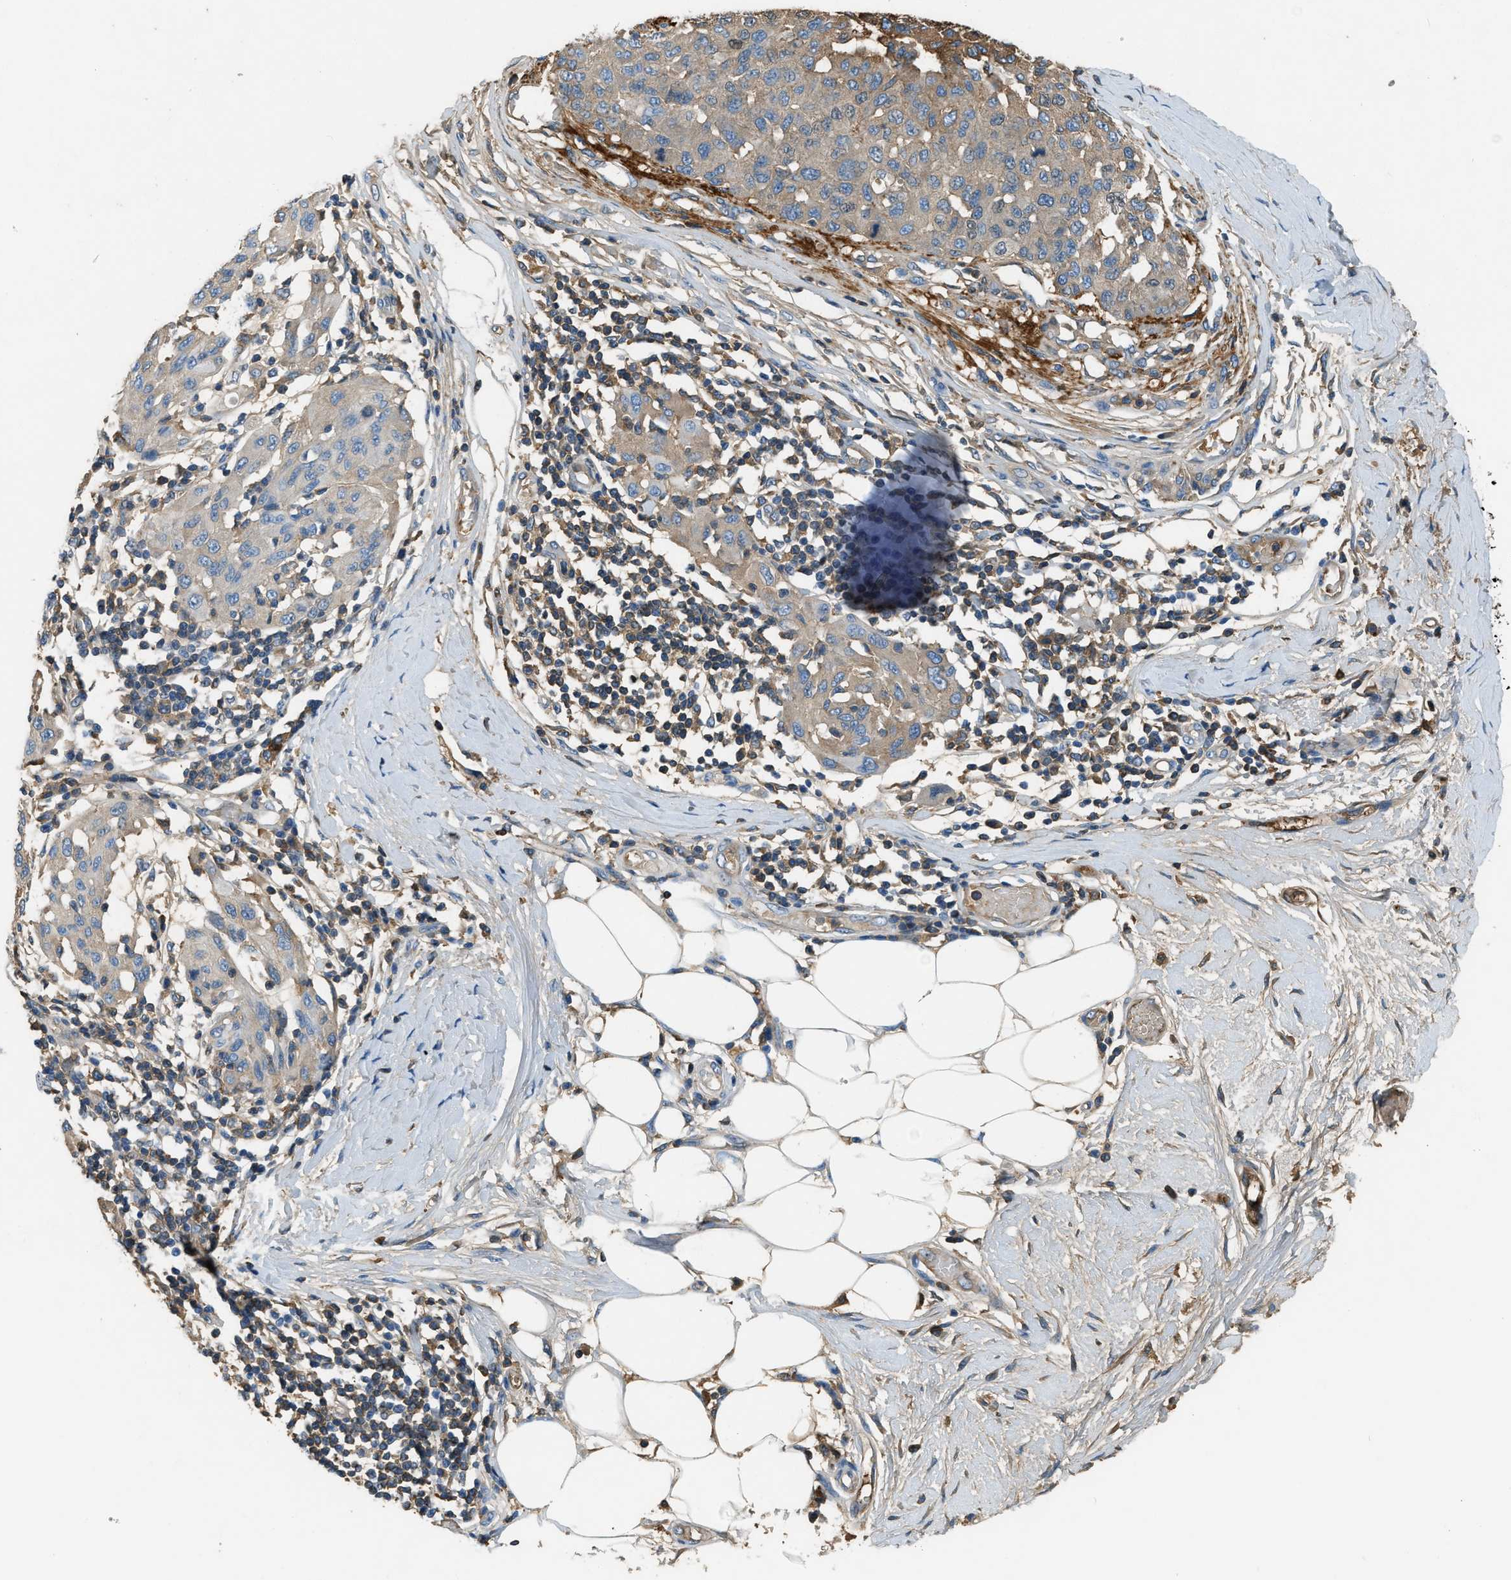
{"staining": {"intensity": "weak", "quantity": "25%-75%", "location": "cytoplasmic/membranous"}, "tissue": "melanoma", "cell_type": "Tumor cells", "image_type": "cancer", "snomed": [{"axis": "morphology", "description": "Normal tissue, NOS"}, {"axis": "morphology", "description": "Malignant melanoma, NOS"}, {"axis": "topography", "description": "Skin"}], "caption": "Protein expression analysis of human malignant melanoma reveals weak cytoplasmic/membranous expression in about 25%-75% of tumor cells.", "gene": "STC1", "patient": {"sex": "male", "age": 62}}